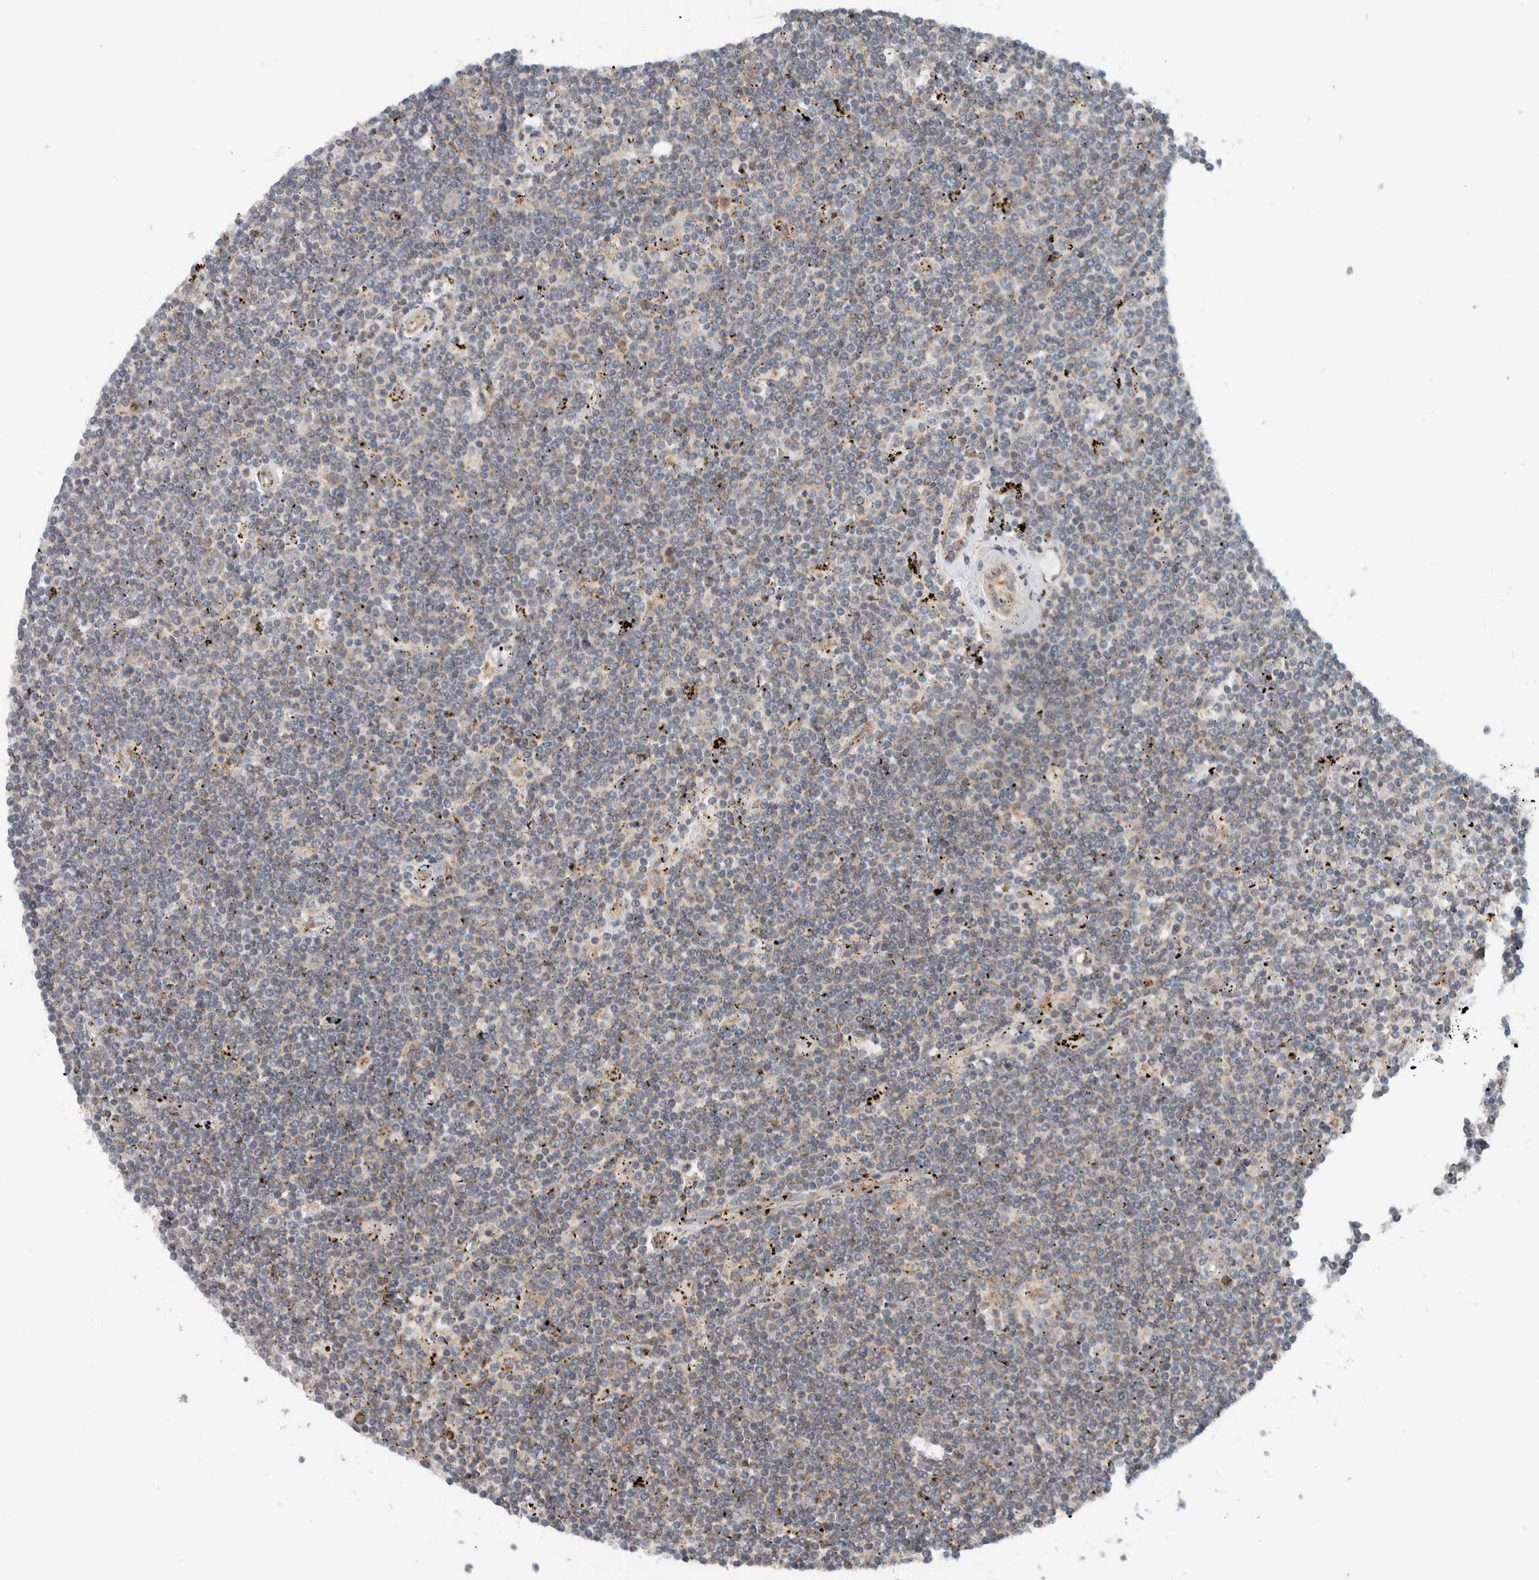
{"staining": {"intensity": "weak", "quantity": "<25%", "location": "cytoplasmic/membranous"}, "tissue": "lymphoma", "cell_type": "Tumor cells", "image_type": "cancer", "snomed": [{"axis": "morphology", "description": "Malignant lymphoma, non-Hodgkin's type, Low grade"}, {"axis": "topography", "description": "Spleen"}], "caption": "An image of human low-grade malignant lymphoma, non-Hodgkin's type is negative for staining in tumor cells. (Stains: DAB (3,3'-diaminobenzidine) immunohistochemistry with hematoxylin counter stain, Microscopy: brightfield microscopy at high magnification).", "gene": "RERE", "patient": {"sex": "male", "age": 76}}